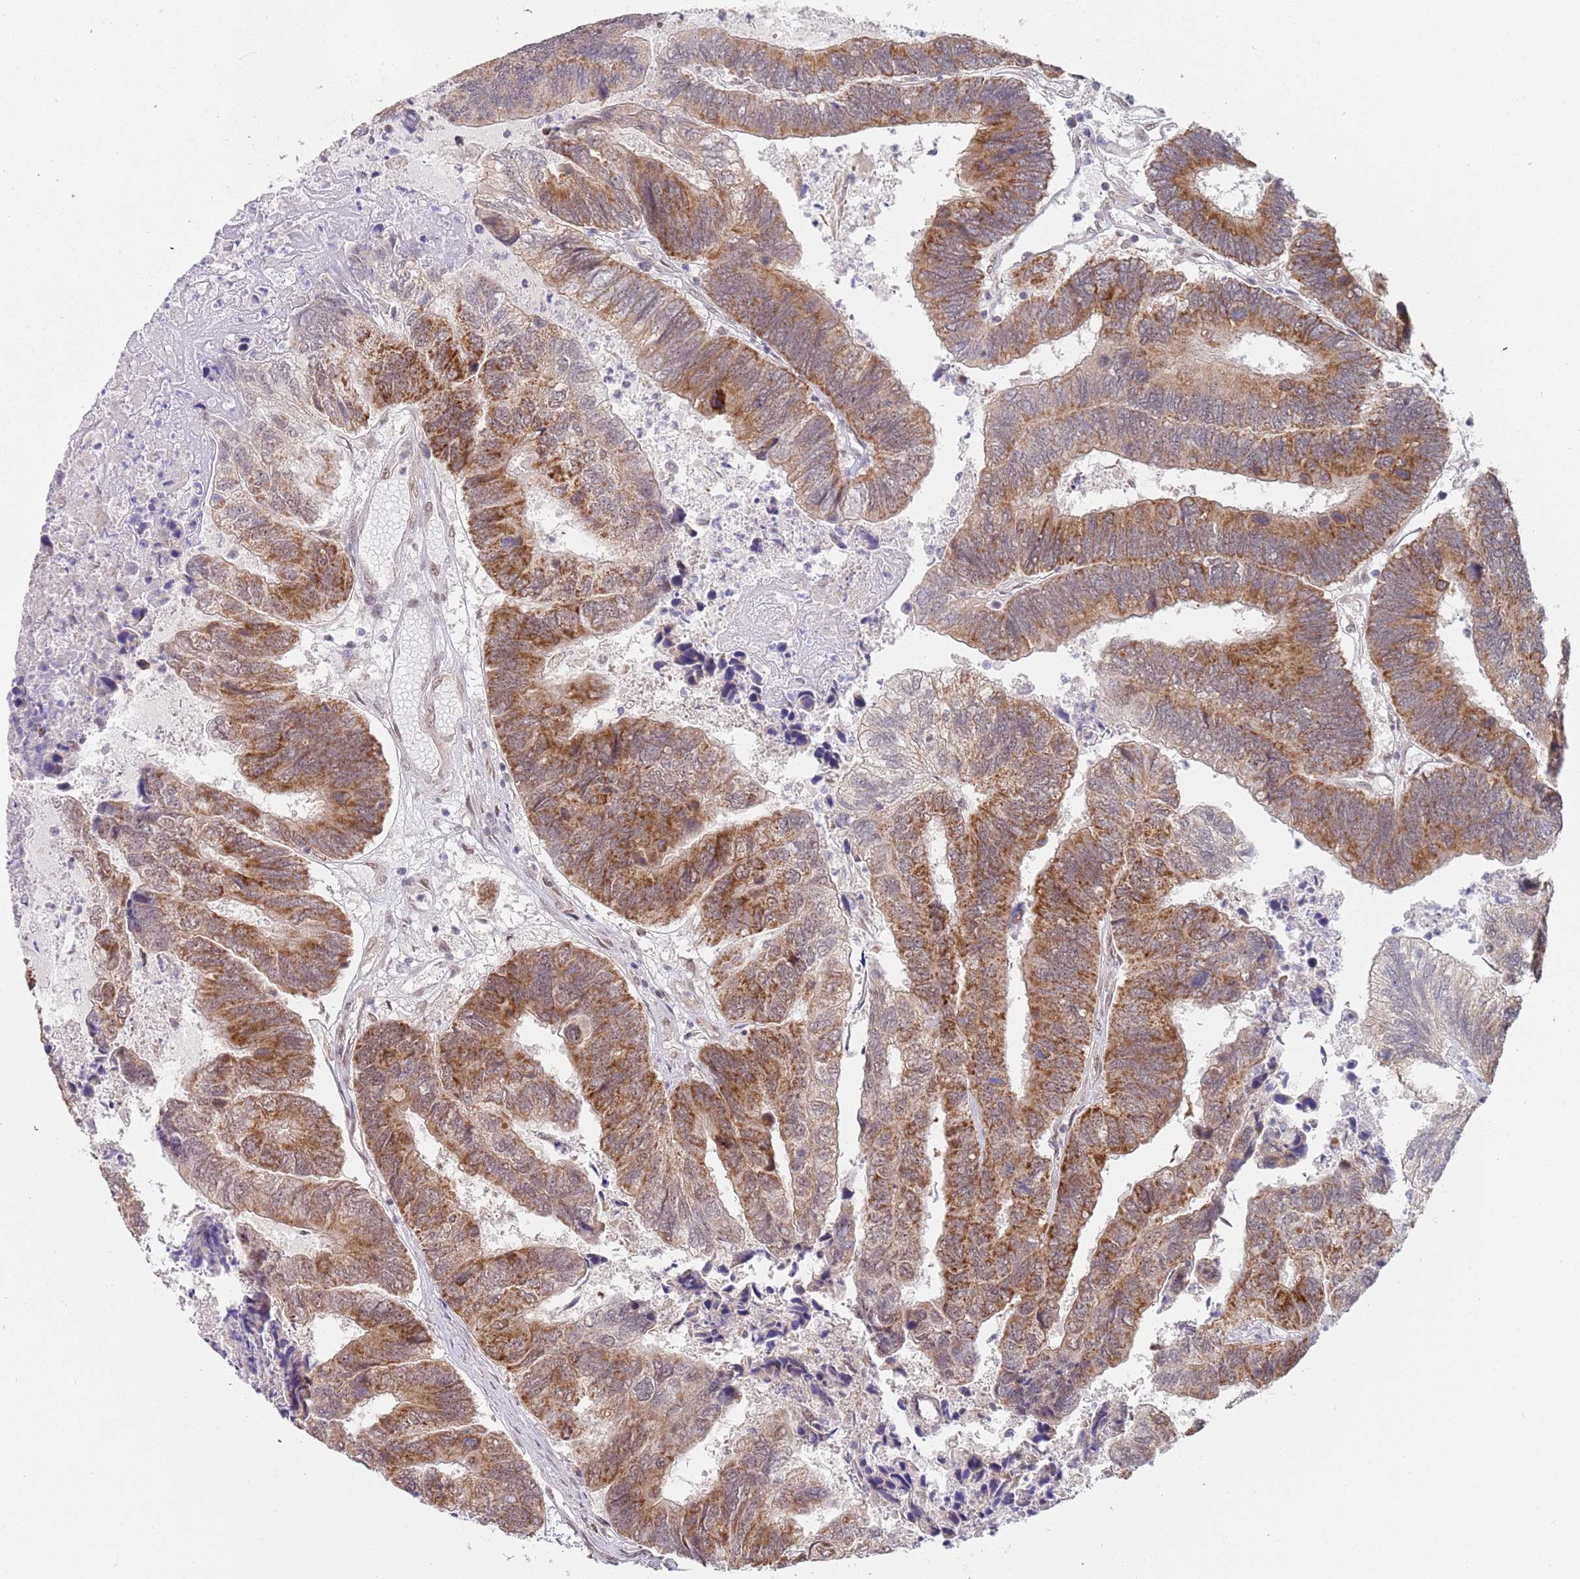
{"staining": {"intensity": "moderate", "quantity": ">75%", "location": "cytoplasmic/membranous"}, "tissue": "colorectal cancer", "cell_type": "Tumor cells", "image_type": "cancer", "snomed": [{"axis": "morphology", "description": "Adenocarcinoma, NOS"}, {"axis": "topography", "description": "Colon"}], "caption": "There is medium levels of moderate cytoplasmic/membranous expression in tumor cells of colorectal cancer, as demonstrated by immunohistochemical staining (brown color).", "gene": "UQCC3", "patient": {"sex": "female", "age": 67}}